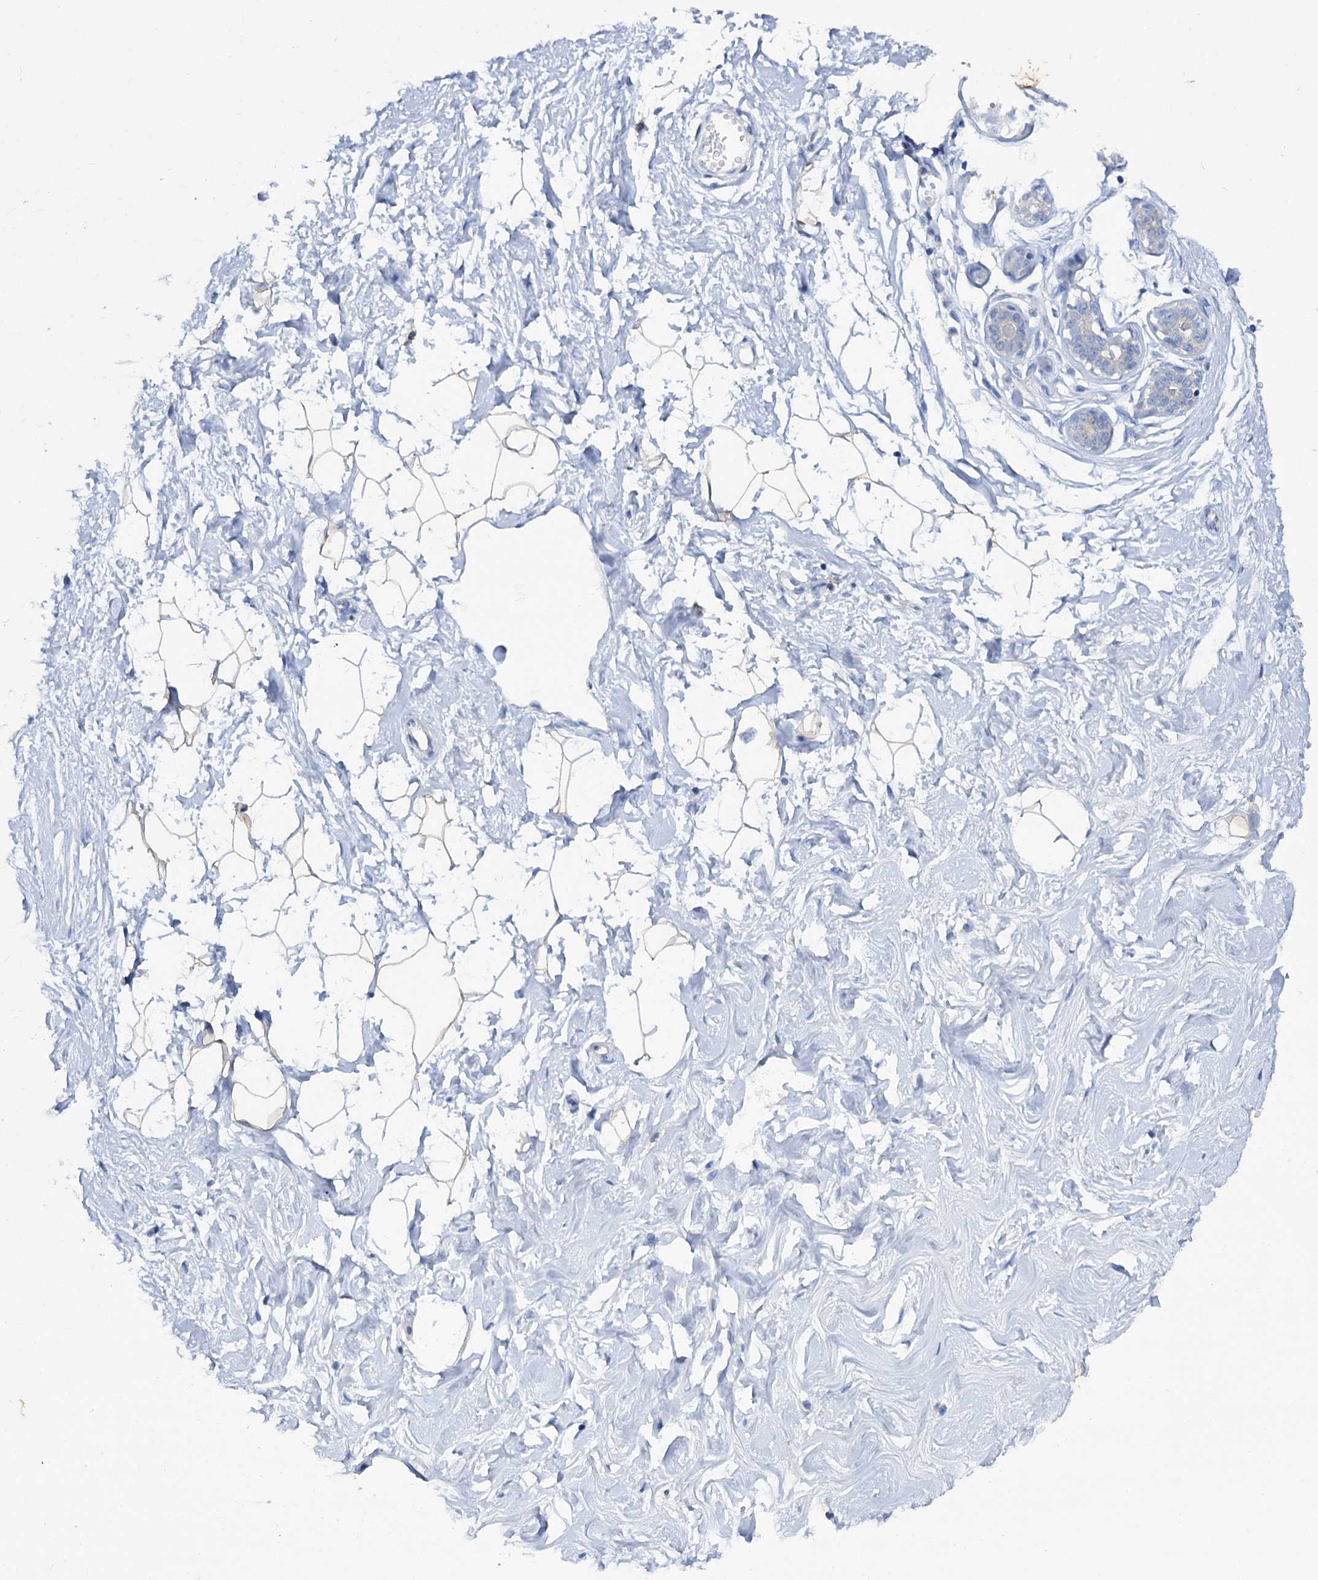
{"staining": {"intensity": "weak", "quantity": ">75%", "location": "cytoplasmic/membranous"}, "tissue": "breast", "cell_type": "Adipocytes", "image_type": "normal", "snomed": [{"axis": "morphology", "description": "Normal tissue, NOS"}, {"axis": "morphology", "description": "Adenoma, NOS"}, {"axis": "topography", "description": "Breast"}], "caption": "Weak cytoplasmic/membranous positivity for a protein is present in approximately >75% of adipocytes of benign breast using immunohistochemistry.", "gene": "MID1IP1", "patient": {"sex": "female", "age": 23}}